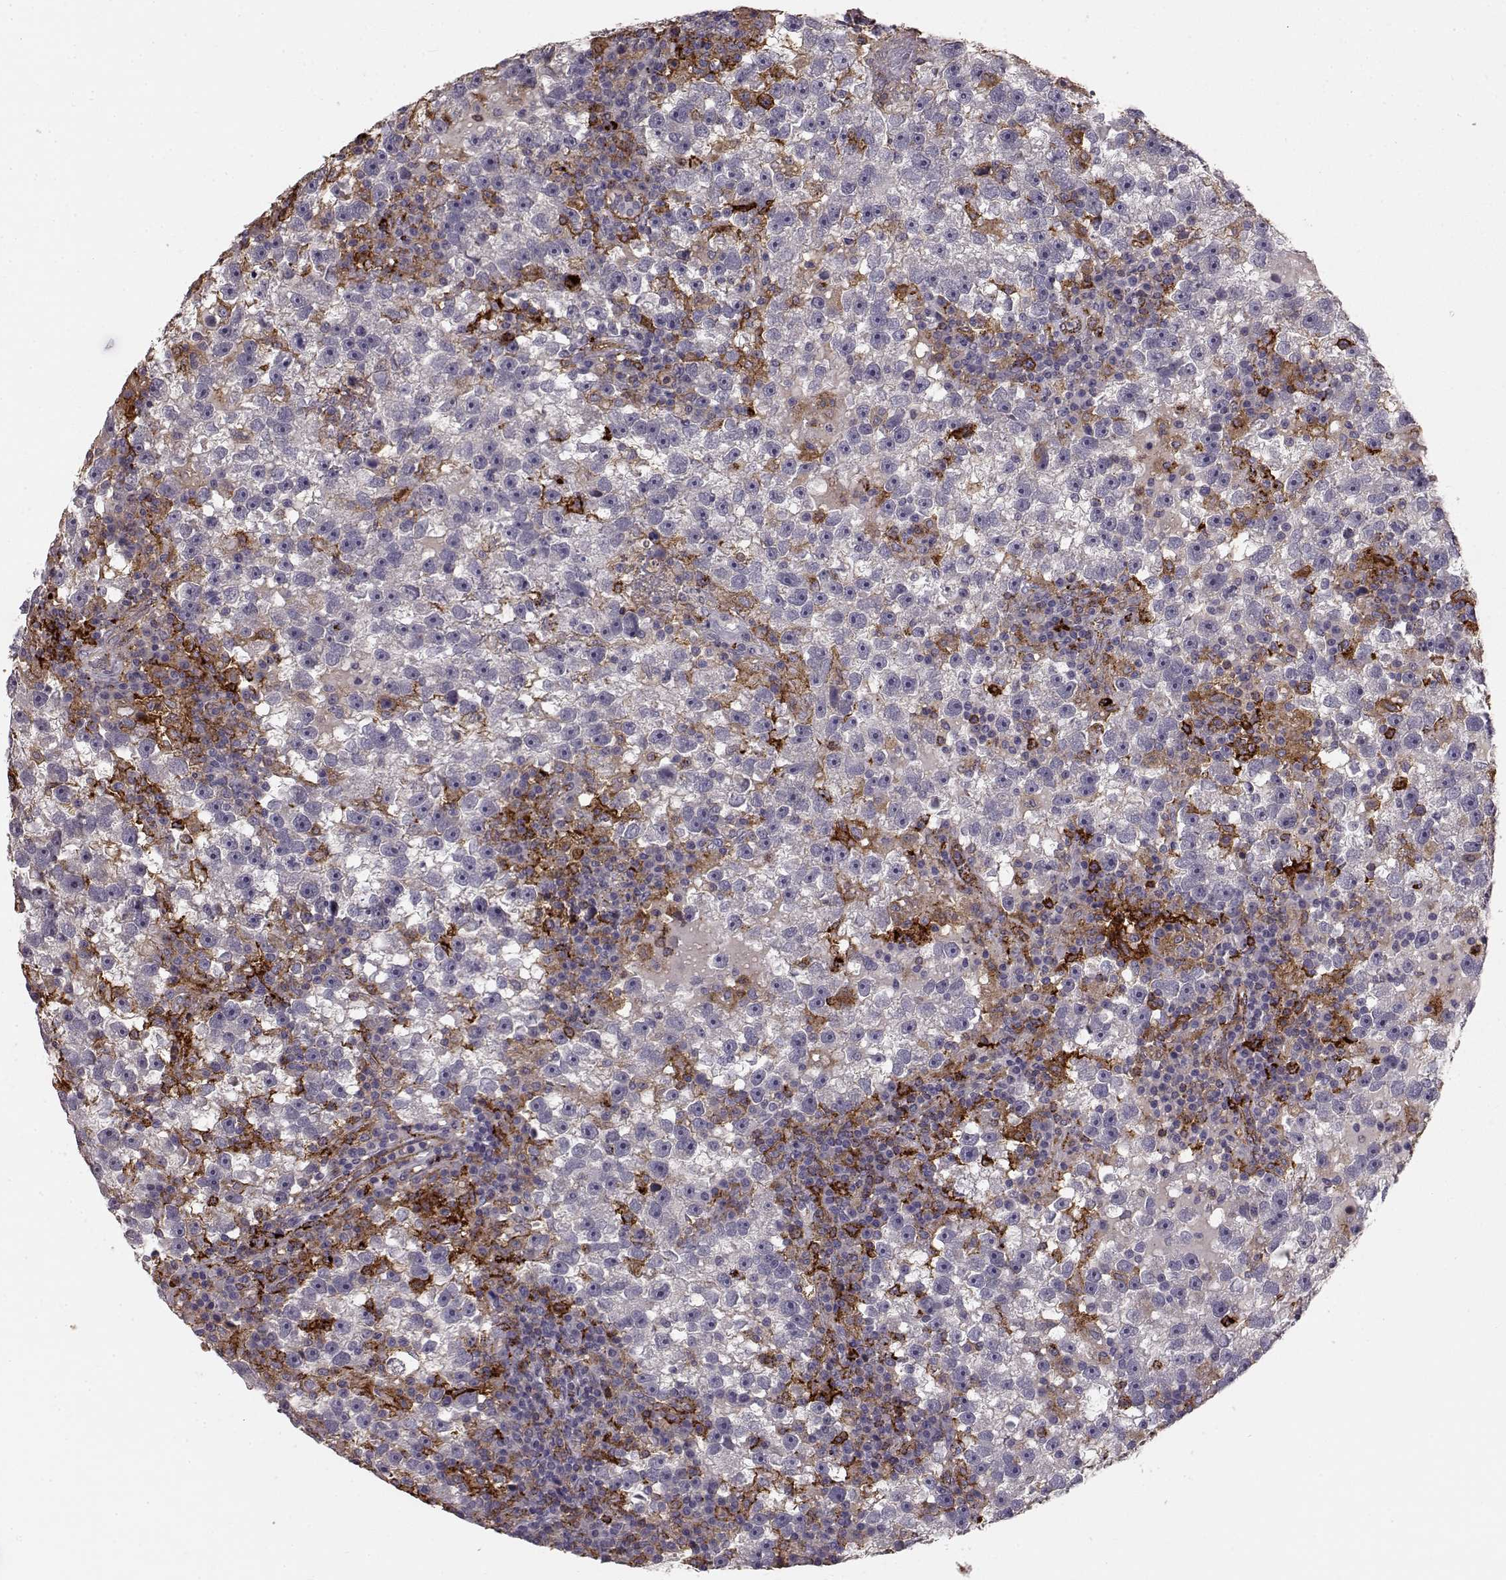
{"staining": {"intensity": "negative", "quantity": "none", "location": "none"}, "tissue": "testis cancer", "cell_type": "Tumor cells", "image_type": "cancer", "snomed": [{"axis": "morphology", "description": "Seminoma, NOS"}, {"axis": "topography", "description": "Testis"}], "caption": "High power microscopy photomicrograph of an immunohistochemistry photomicrograph of testis seminoma, revealing no significant staining in tumor cells. Nuclei are stained in blue.", "gene": "CCNF", "patient": {"sex": "male", "age": 47}}